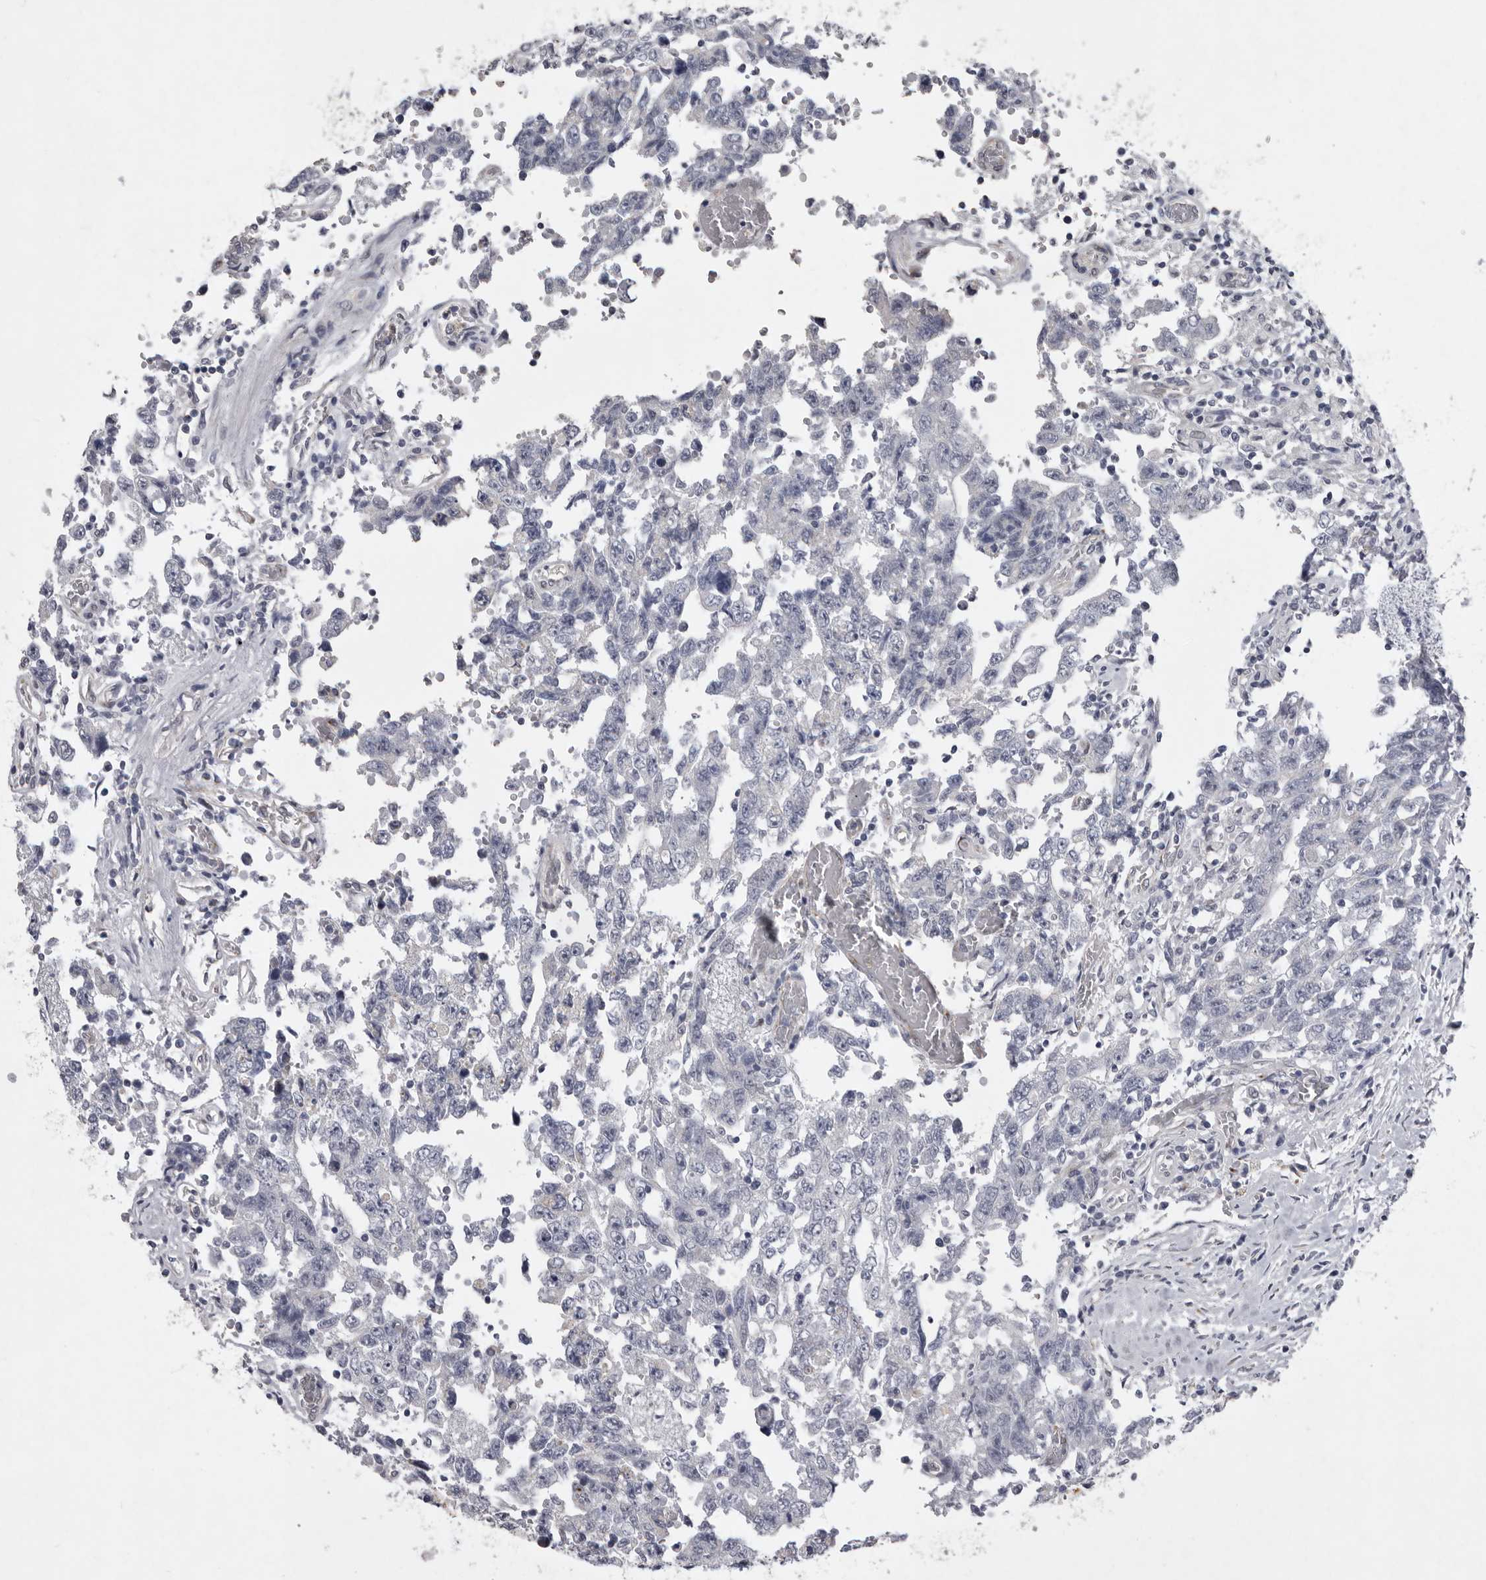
{"staining": {"intensity": "negative", "quantity": "none", "location": "none"}, "tissue": "testis cancer", "cell_type": "Tumor cells", "image_type": "cancer", "snomed": [{"axis": "morphology", "description": "Carcinoma, Embryonal, NOS"}, {"axis": "topography", "description": "Testis"}], "caption": "IHC histopathology image of neoplastic tissue: testis cancer (embryonal carcinoma) stained with DAB (3,3'-diaminobenzidine) reveals no significant protein staining in tumor cells. (DAB (3,3'-diaminobenzidine) immunohistochemistry, high magnification).", "gene": "NKAIN4", "patient": {"sex": "male", "age": 26}}